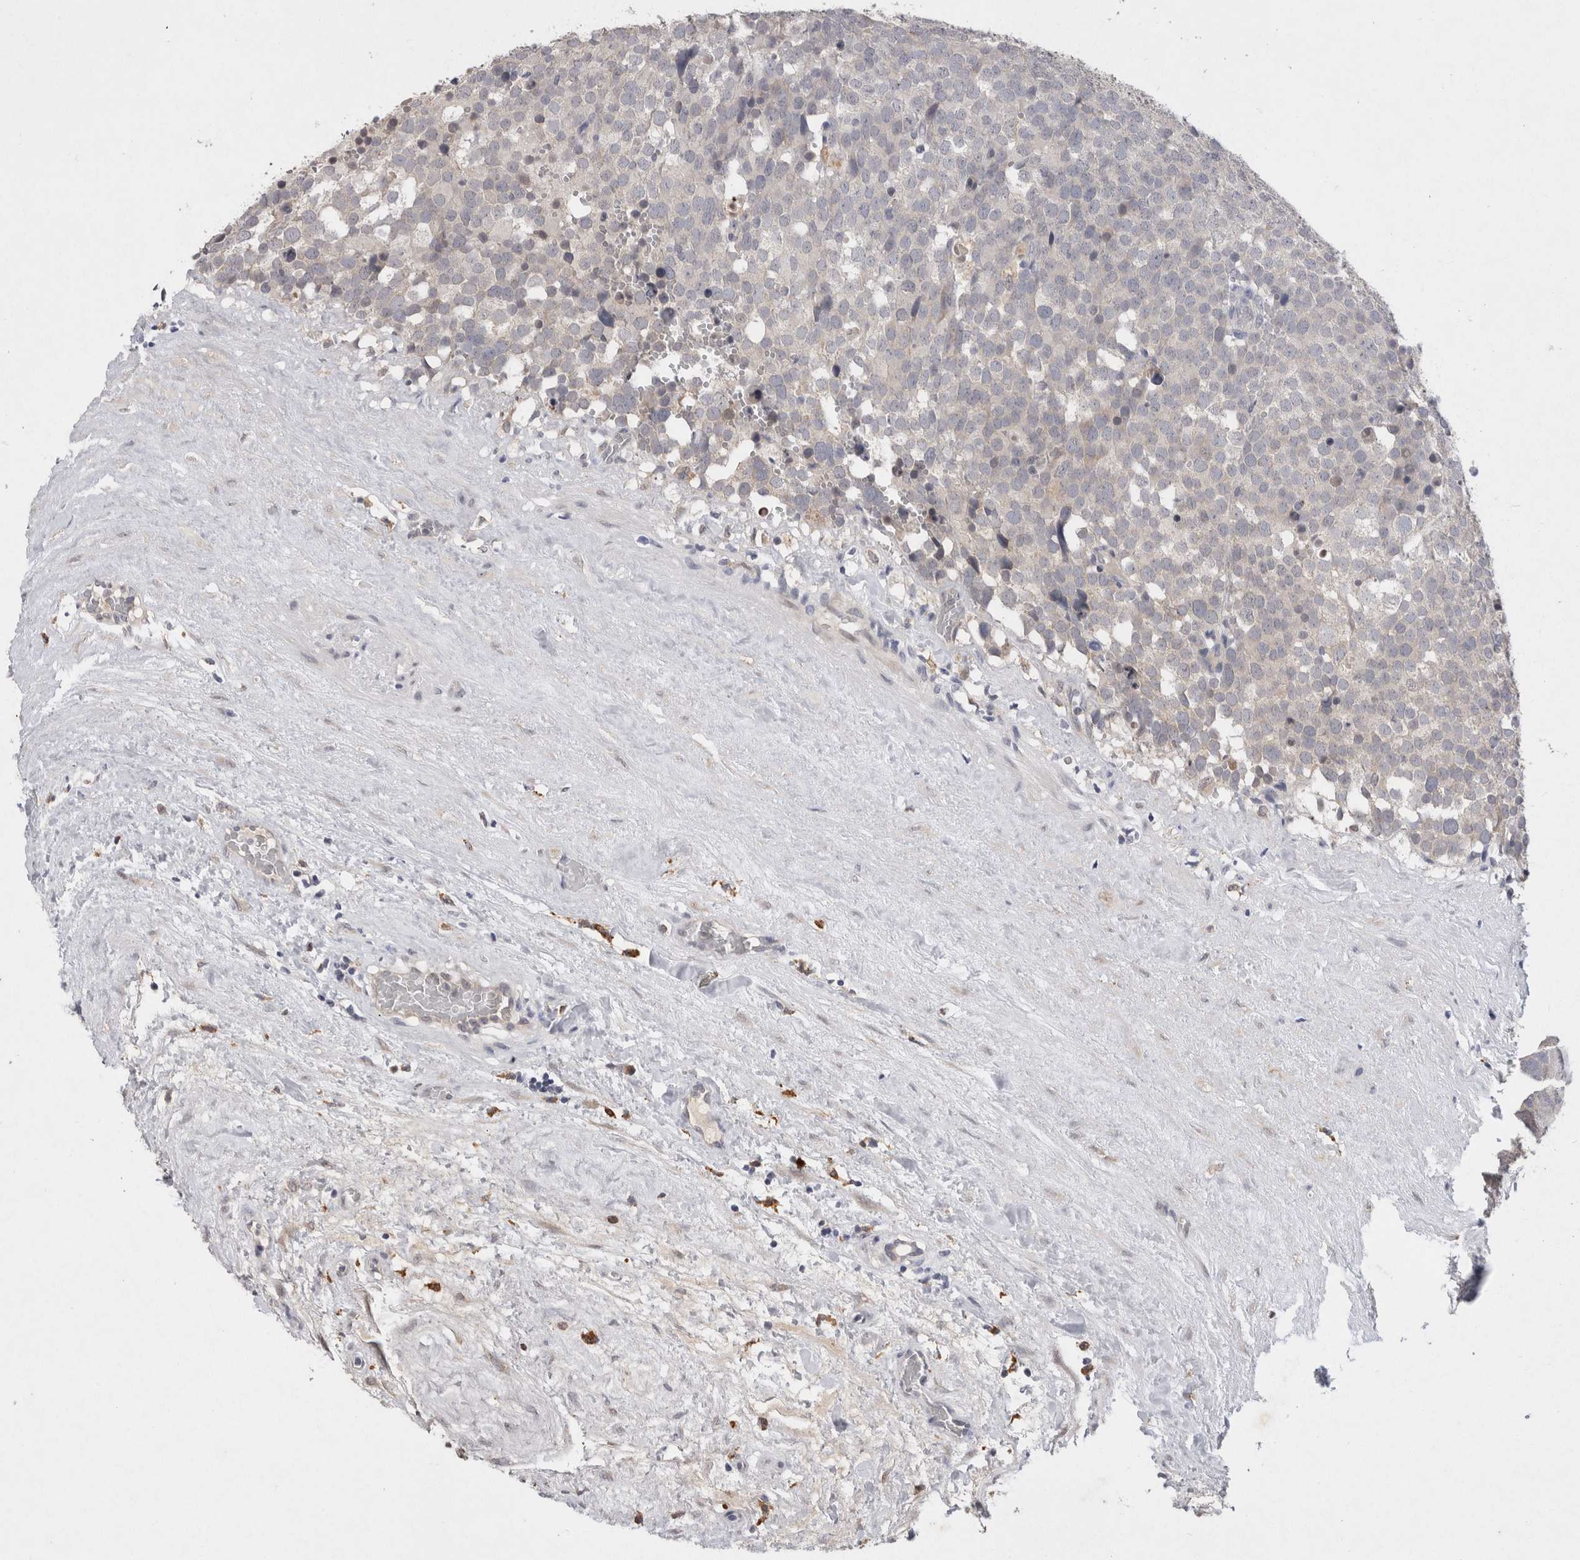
{"staining": {"intensity": "negative", "quantity": "none", "location": "none"}, "tissue": "testis cancer", "cell_type": "Tumor cells", "image_type": "cancer", "snomed": [{"axis": "morphology", "description": "Seminoma, NOS"}, {"axis": "topography", "description": "Testis"}], "caption": "Immunohistochemistry (IHC) of human seminoma (testis) shows no staining in tumor cells. (Brightfield microscopy of DAB immunohistochemistry at high magnification).", "gene": "VSIG4", "patient": {"sex": "male", "age": 71}}